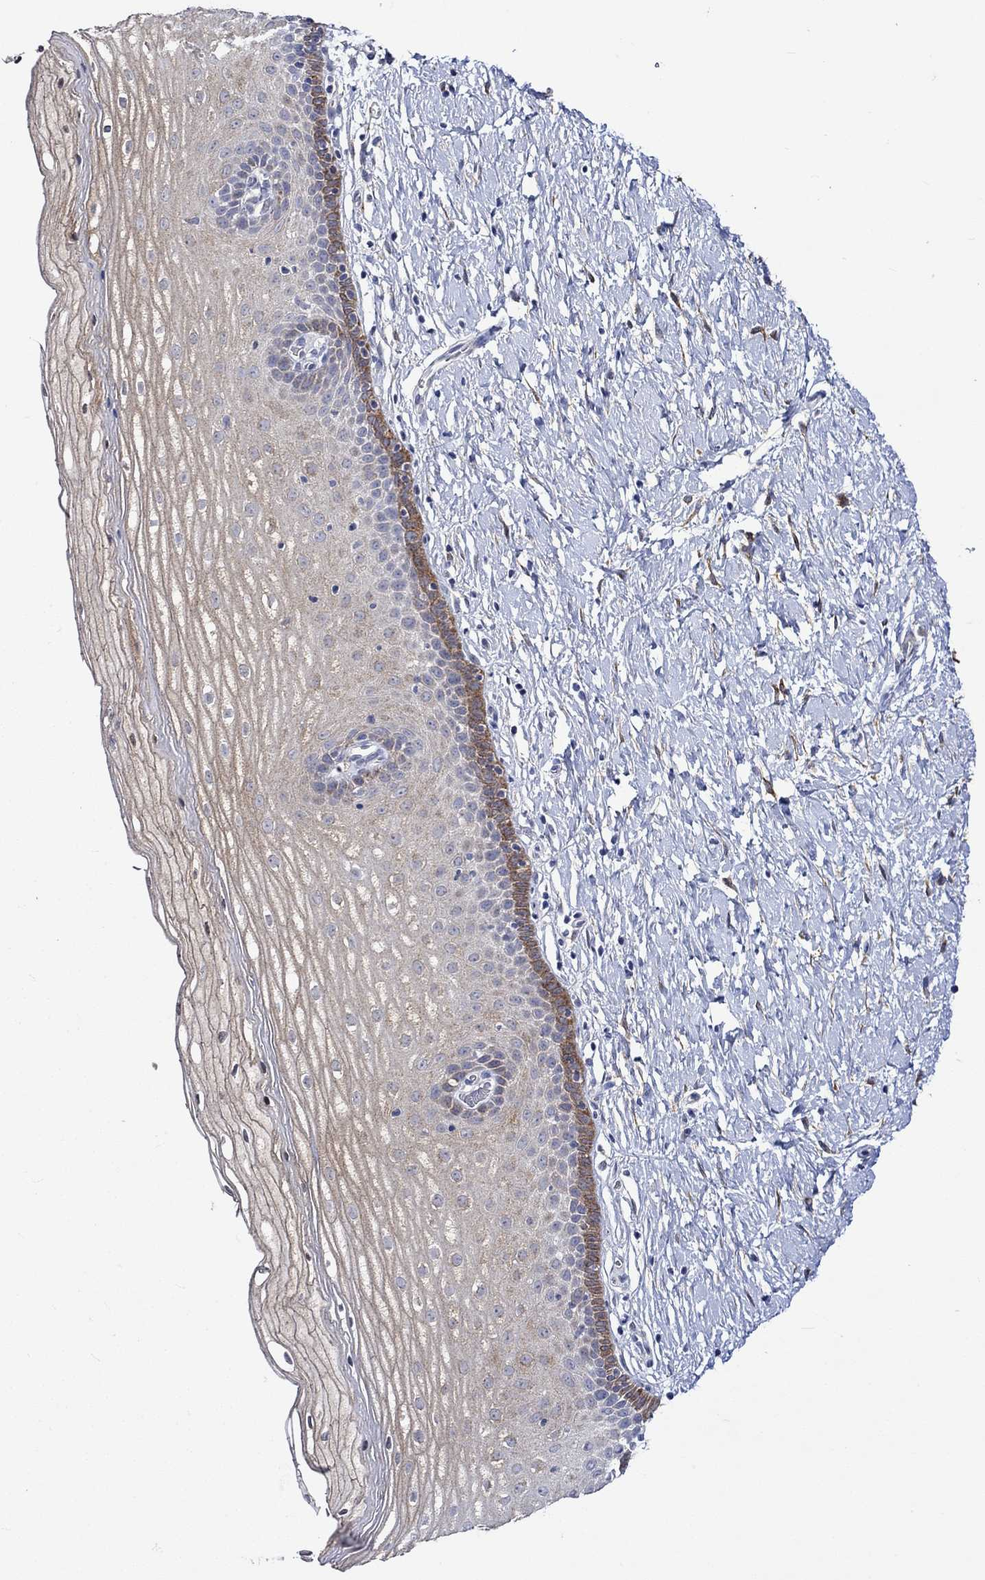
{"staining": {"intensity": "negative", "quantity": "none", "location": "none"}, "tissue": "cervix", "cell_type": "Glandular cells", "image_type": "normal", "snomed": [{"axis": "morphology", "description": "Normal tissue, NOS"}, {"axis": "topography", "description": "Cervix"}], "caption": "Immunohistochemistry (IHC) photomicrograph of normal cervix stained for a protein (brown), which demonstrates no positivity in glandular cells.", "gene": "CRYAB", "patient": {"sex": "female", "age": 37}}